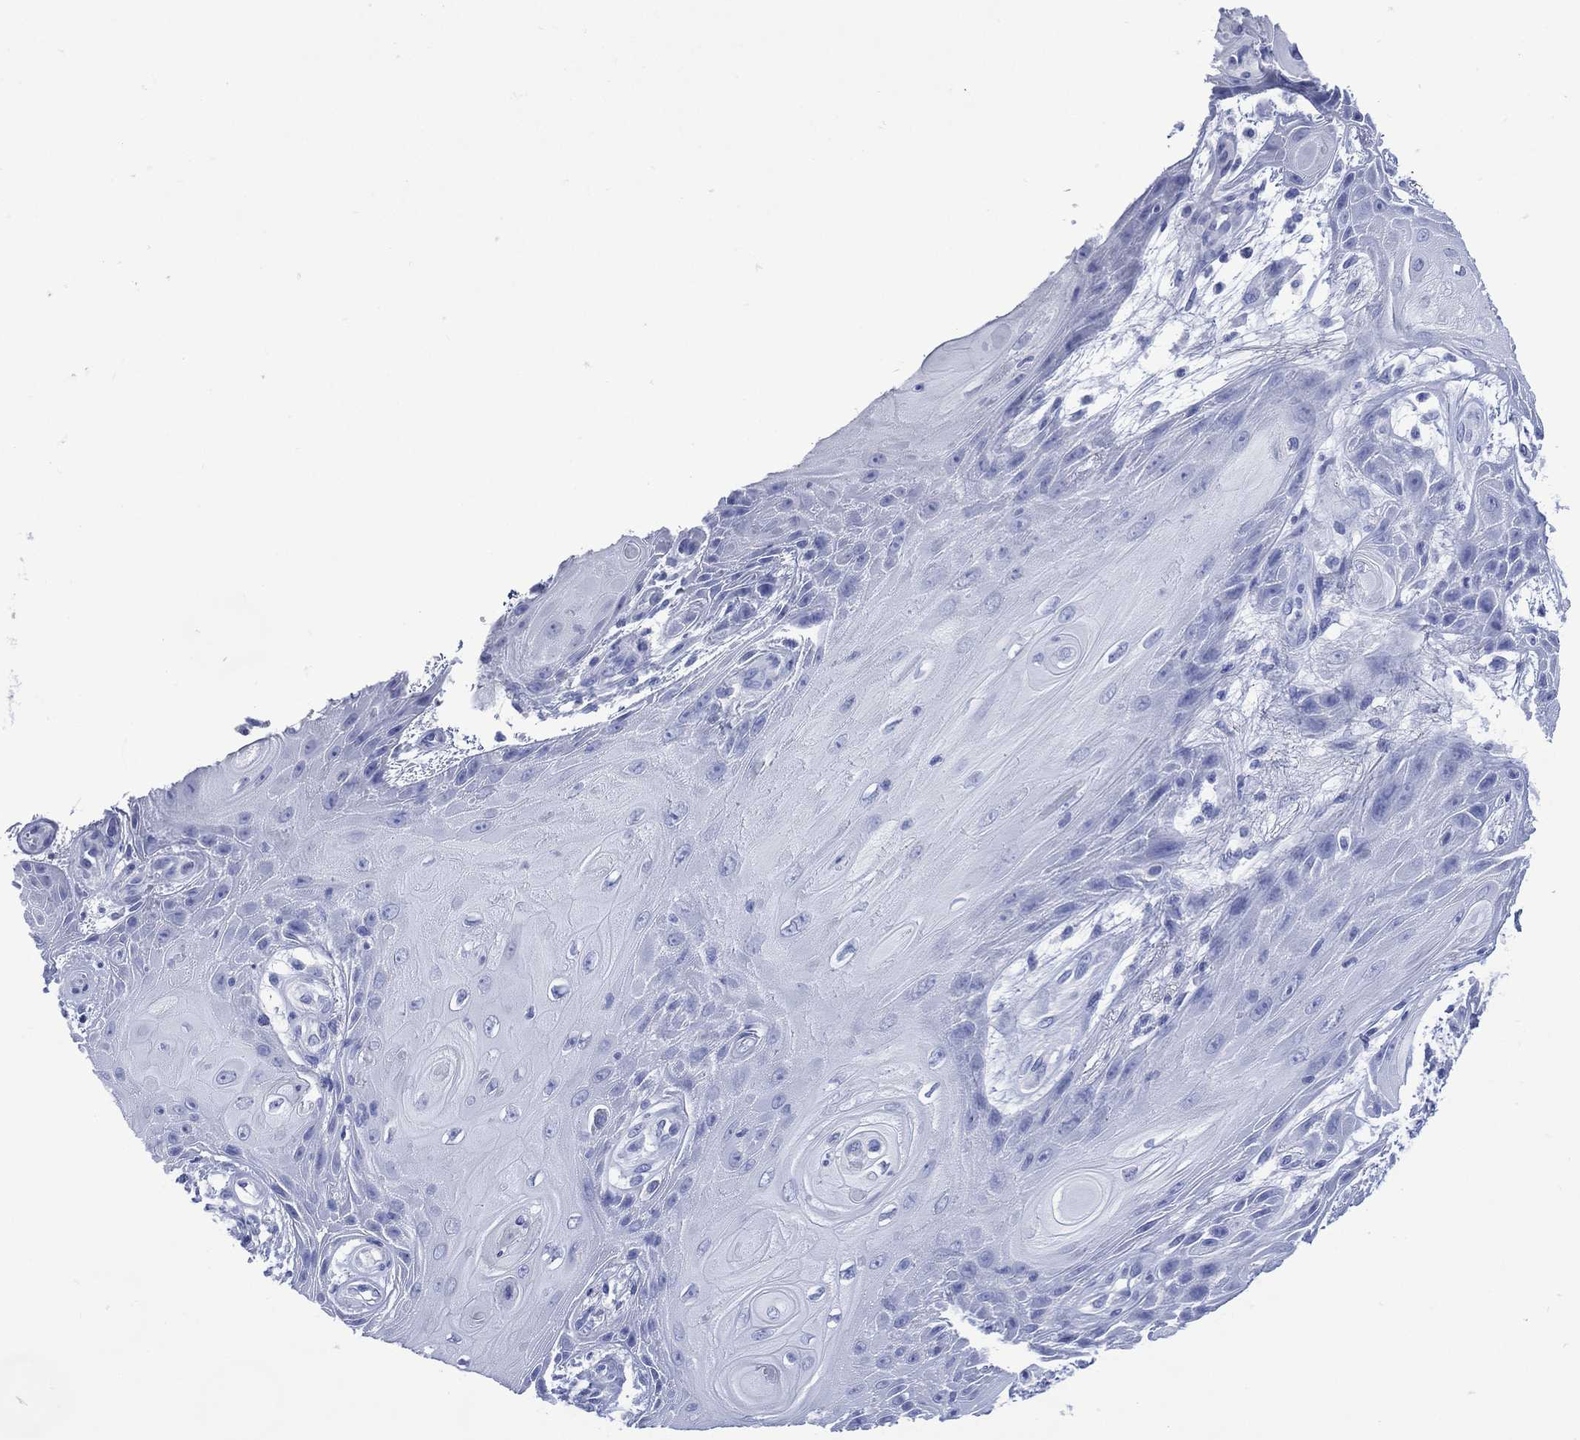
{"staining": {"intensity": "negative", "quantity": "none", "location": "none"}, "tissue": "skin cancer", "cell_type": "Tumor cells", "image_type": "cancer", "snomed": [{"axis": "morphology", "description": "Squamous cell carcinoma, NOS"}, {"axis": "topography", "description": "Skin"}], "caption": "Tumor cells show no significant positivity in skin cancer.", "gene": "SHCBP1L", "patient": {"sex": "male", "age": 62}}